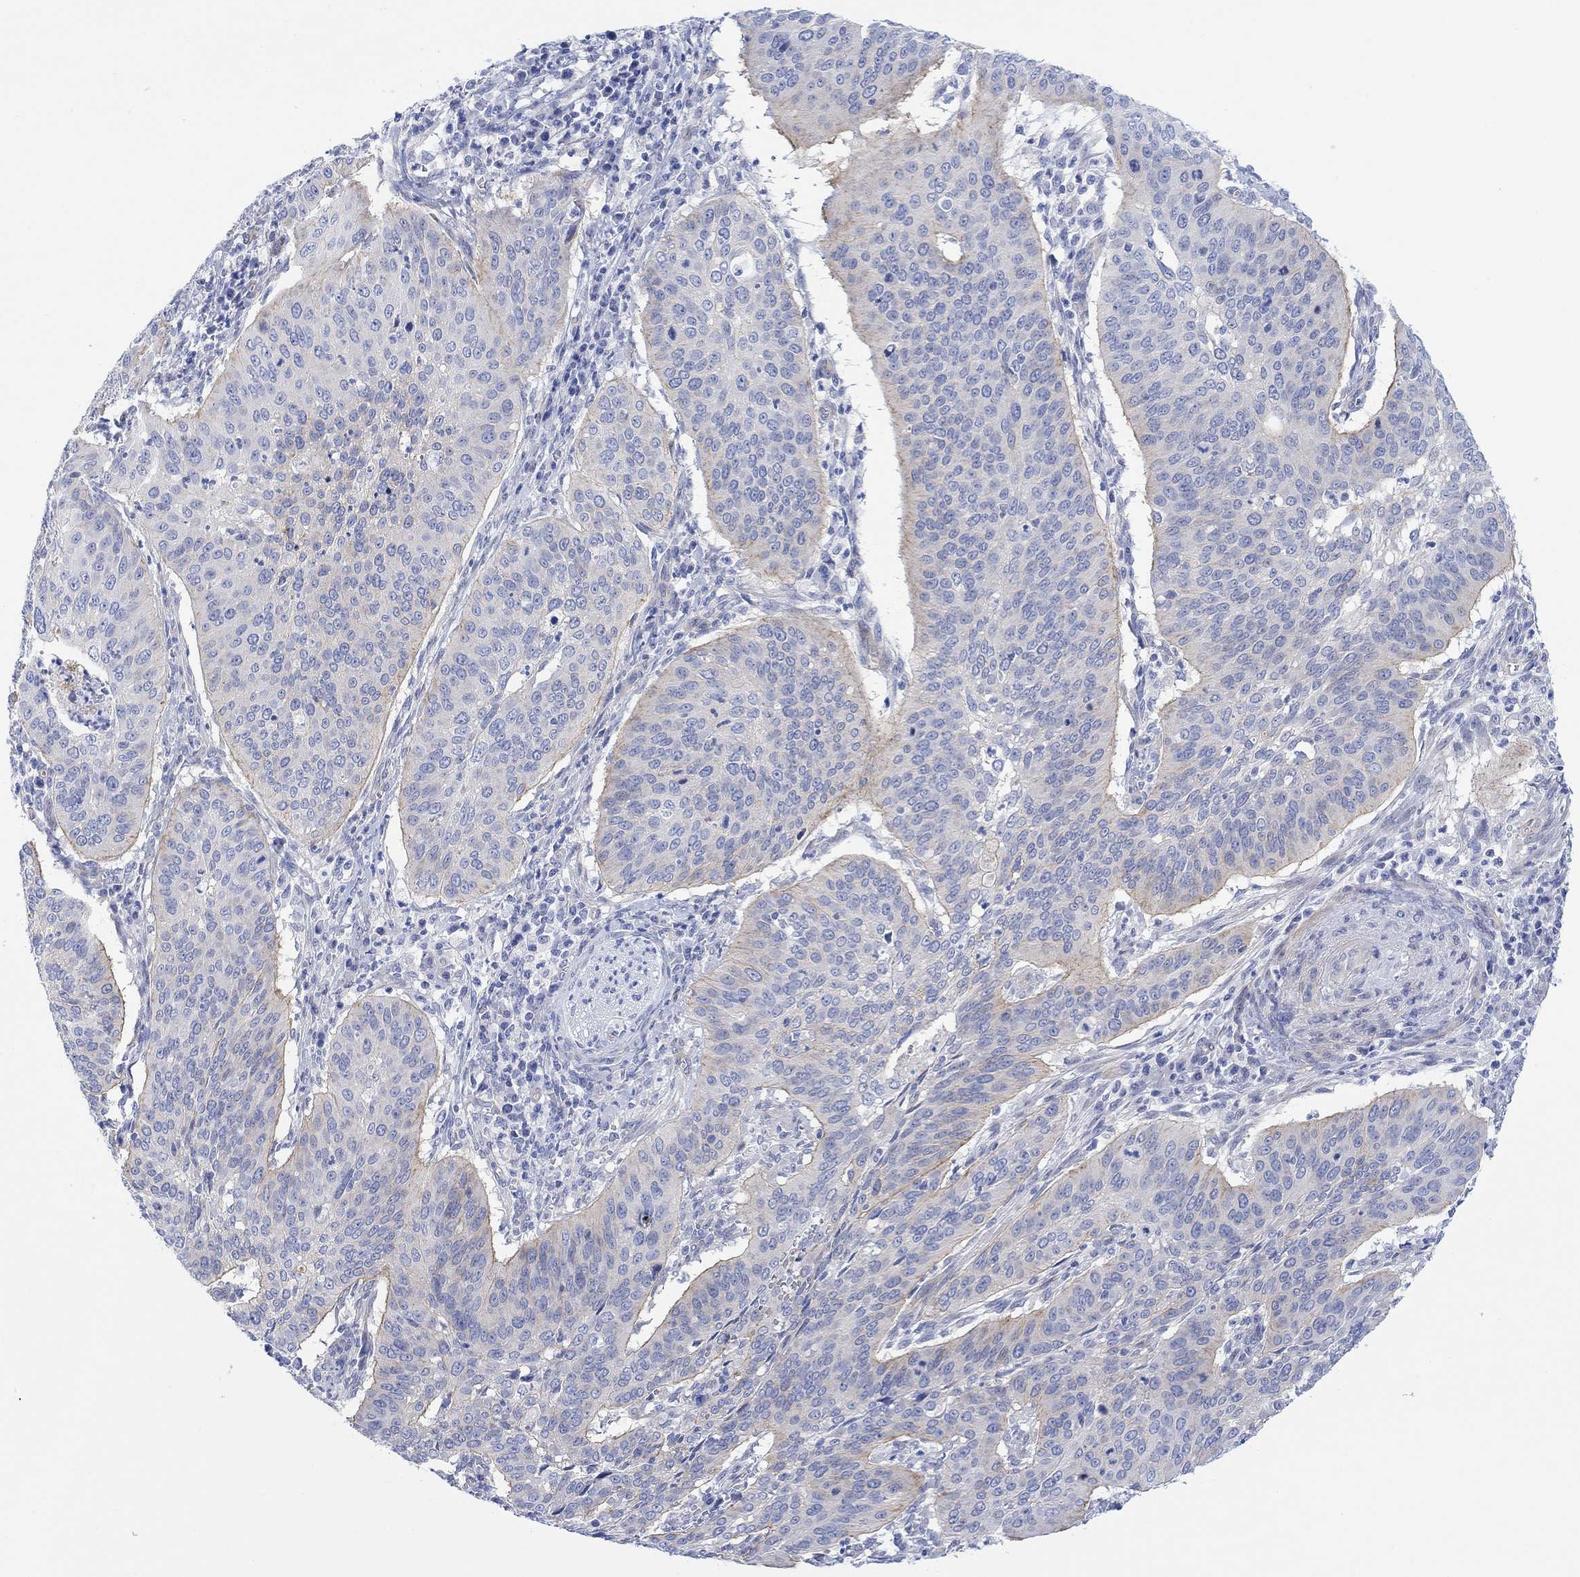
{"staining": {"intensity": "negative", "quantity": "none", "location": "none"}, "tissue": "cervical cancer", "cell_type": "Tumor cells", "image_type": "cancer", "snomed": [{"axis": "morphology", "description": "Normal tissue, NOS"}, {"axis": "morphology", "description": "Squamous cell carcinoma, NOS"}, {"axis": "topography", "description": "Cervix"}], "caption": "Protein analysis of cervical cancer displays no significant expression in tumor cells. (DAB (3,3'-diaminobenzidine) immunohistochemistry visualized using brightfield microscopy, high magnification).", "gene": "TLDC2", "patient": {"sex": "female", "age": 39}}